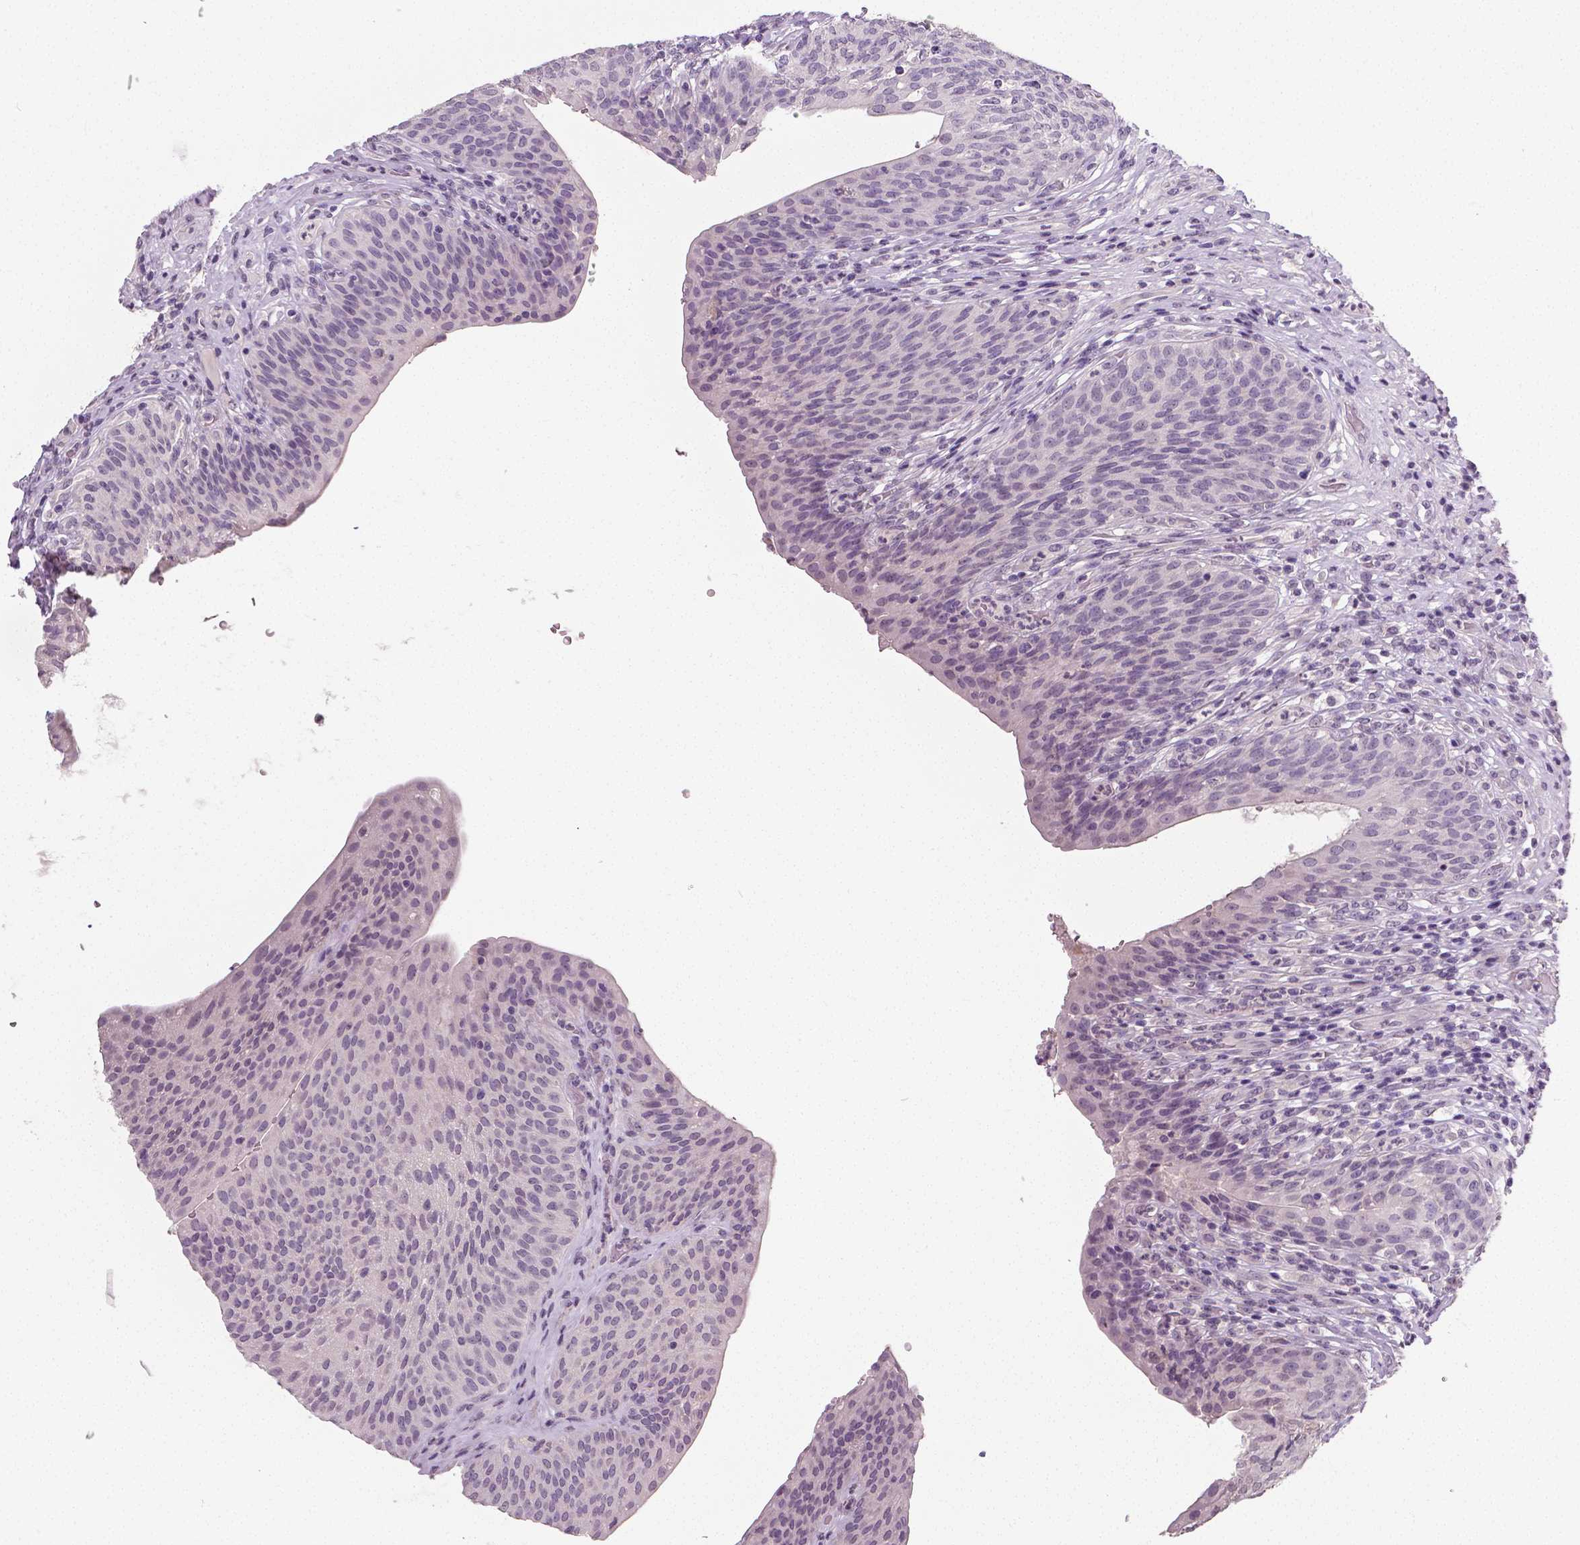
{"staining": {"intensity": "negative", "quantity": "none", "location": "none"}, "tissue": "urinary bladder", "cell_type": "Urothelial cells", "image_type": "normal", "snomed": [{"axis": "morphology", "description": "Normal tissue, NOS"}, {"axis": "topography", "description": "Urinary bladder"}, {"axis": "topography", "description": "Peripheral nerve tissue"}], "caption": "This is a histopathology image of immunohistochemistry (IHC) staining of benign urinary bladder, which shows no staining in urothelial cells.", "gene": "NECAB1", "patient": {"sex": "male", "age": 66}}